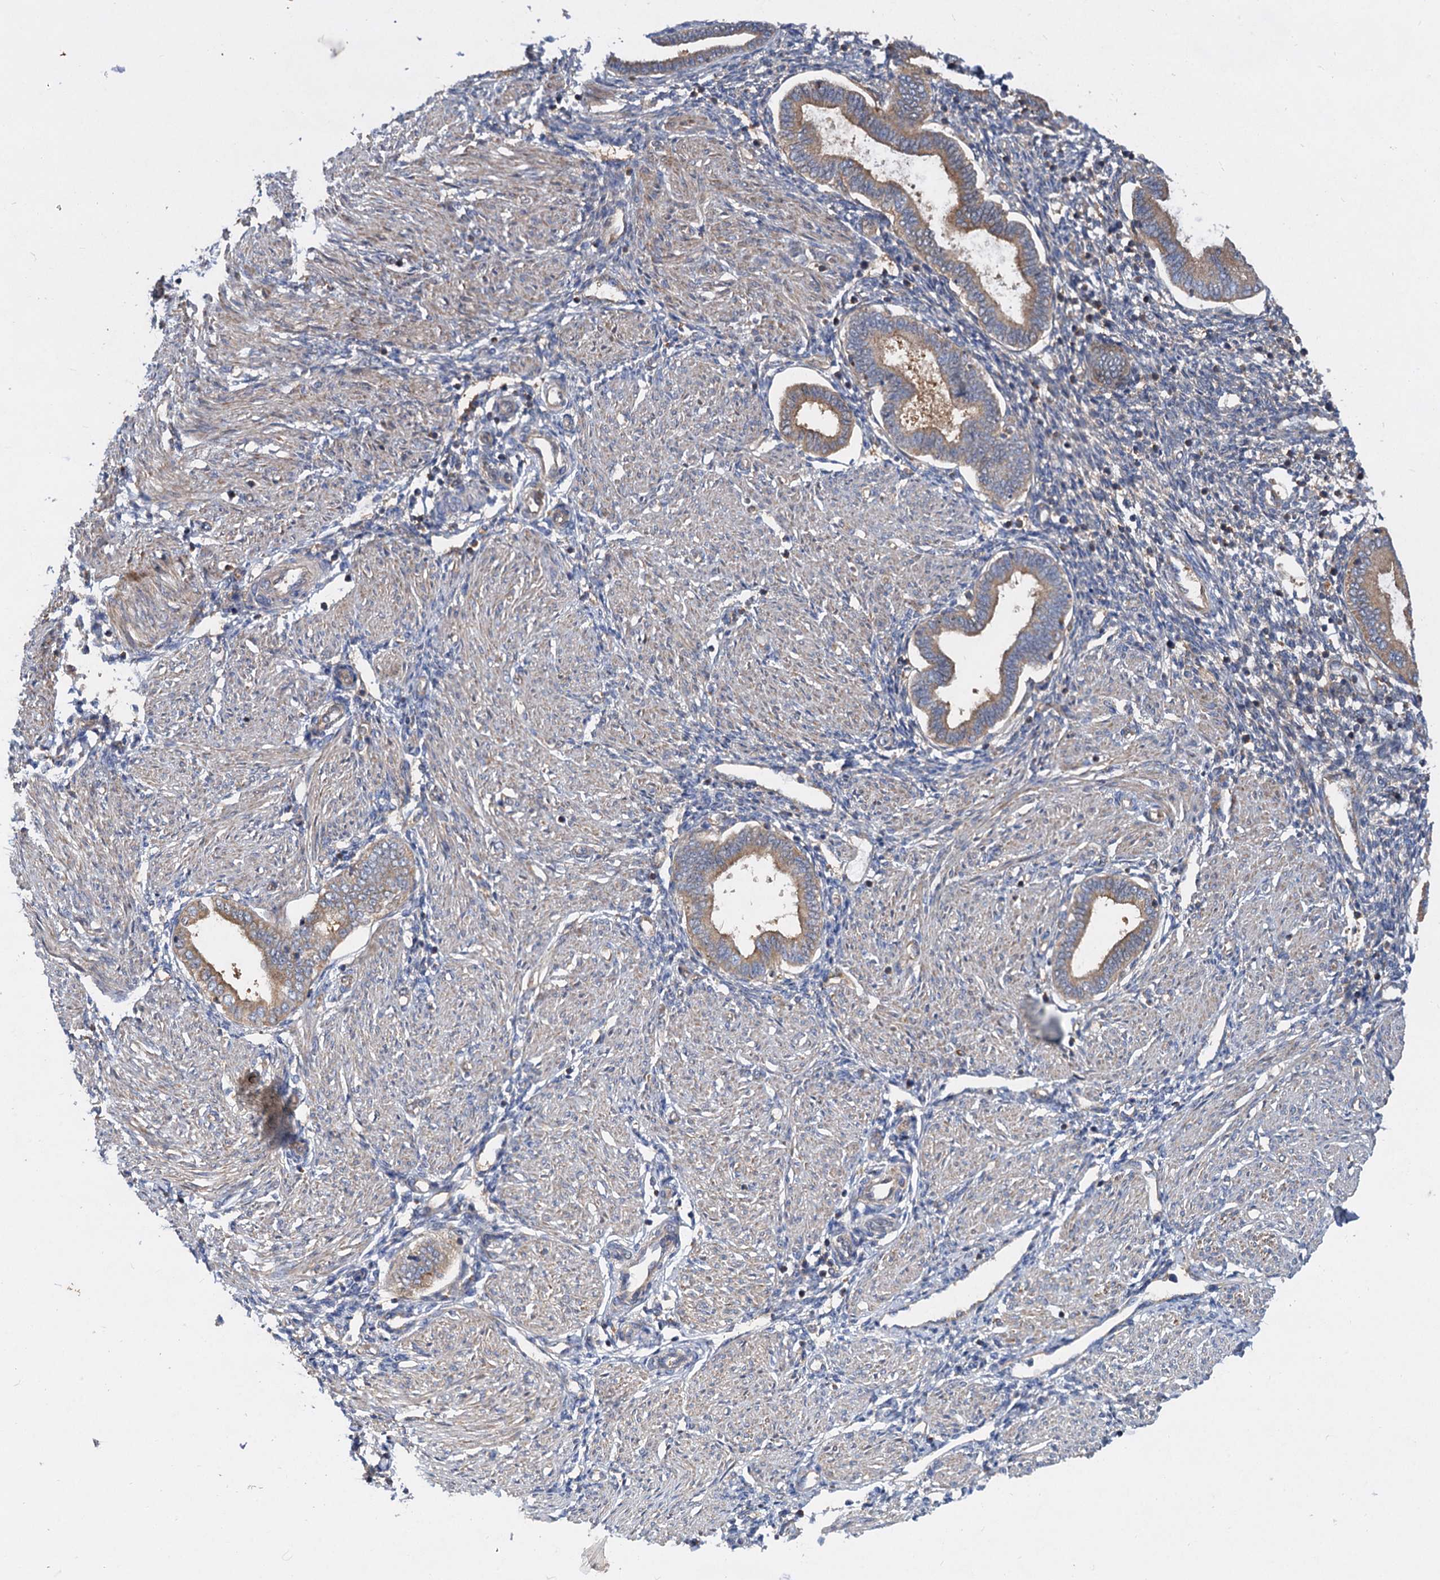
{"staining": {"intensity": "weak", "quantity": "<25%", "location": "cytoplasmic/membranous"}, "tissue": "endometrium", "cell_type": "Cells in endometrial stroma", "image_type": "normal", "snomed": [{"axis": "morphology", "description": "Normal tissue, NOS"}, {"axis": "topography", "description": "Endometrium"}], "caption": "IHC of unremarkable endometrium displays no positivity in cells in endometrial stroma. (Brightfield microscopy of DAB immunohistochemistry at high magnification).", "gene": "ALKBH7", "patient": {"sex": "female", "age": 53}}